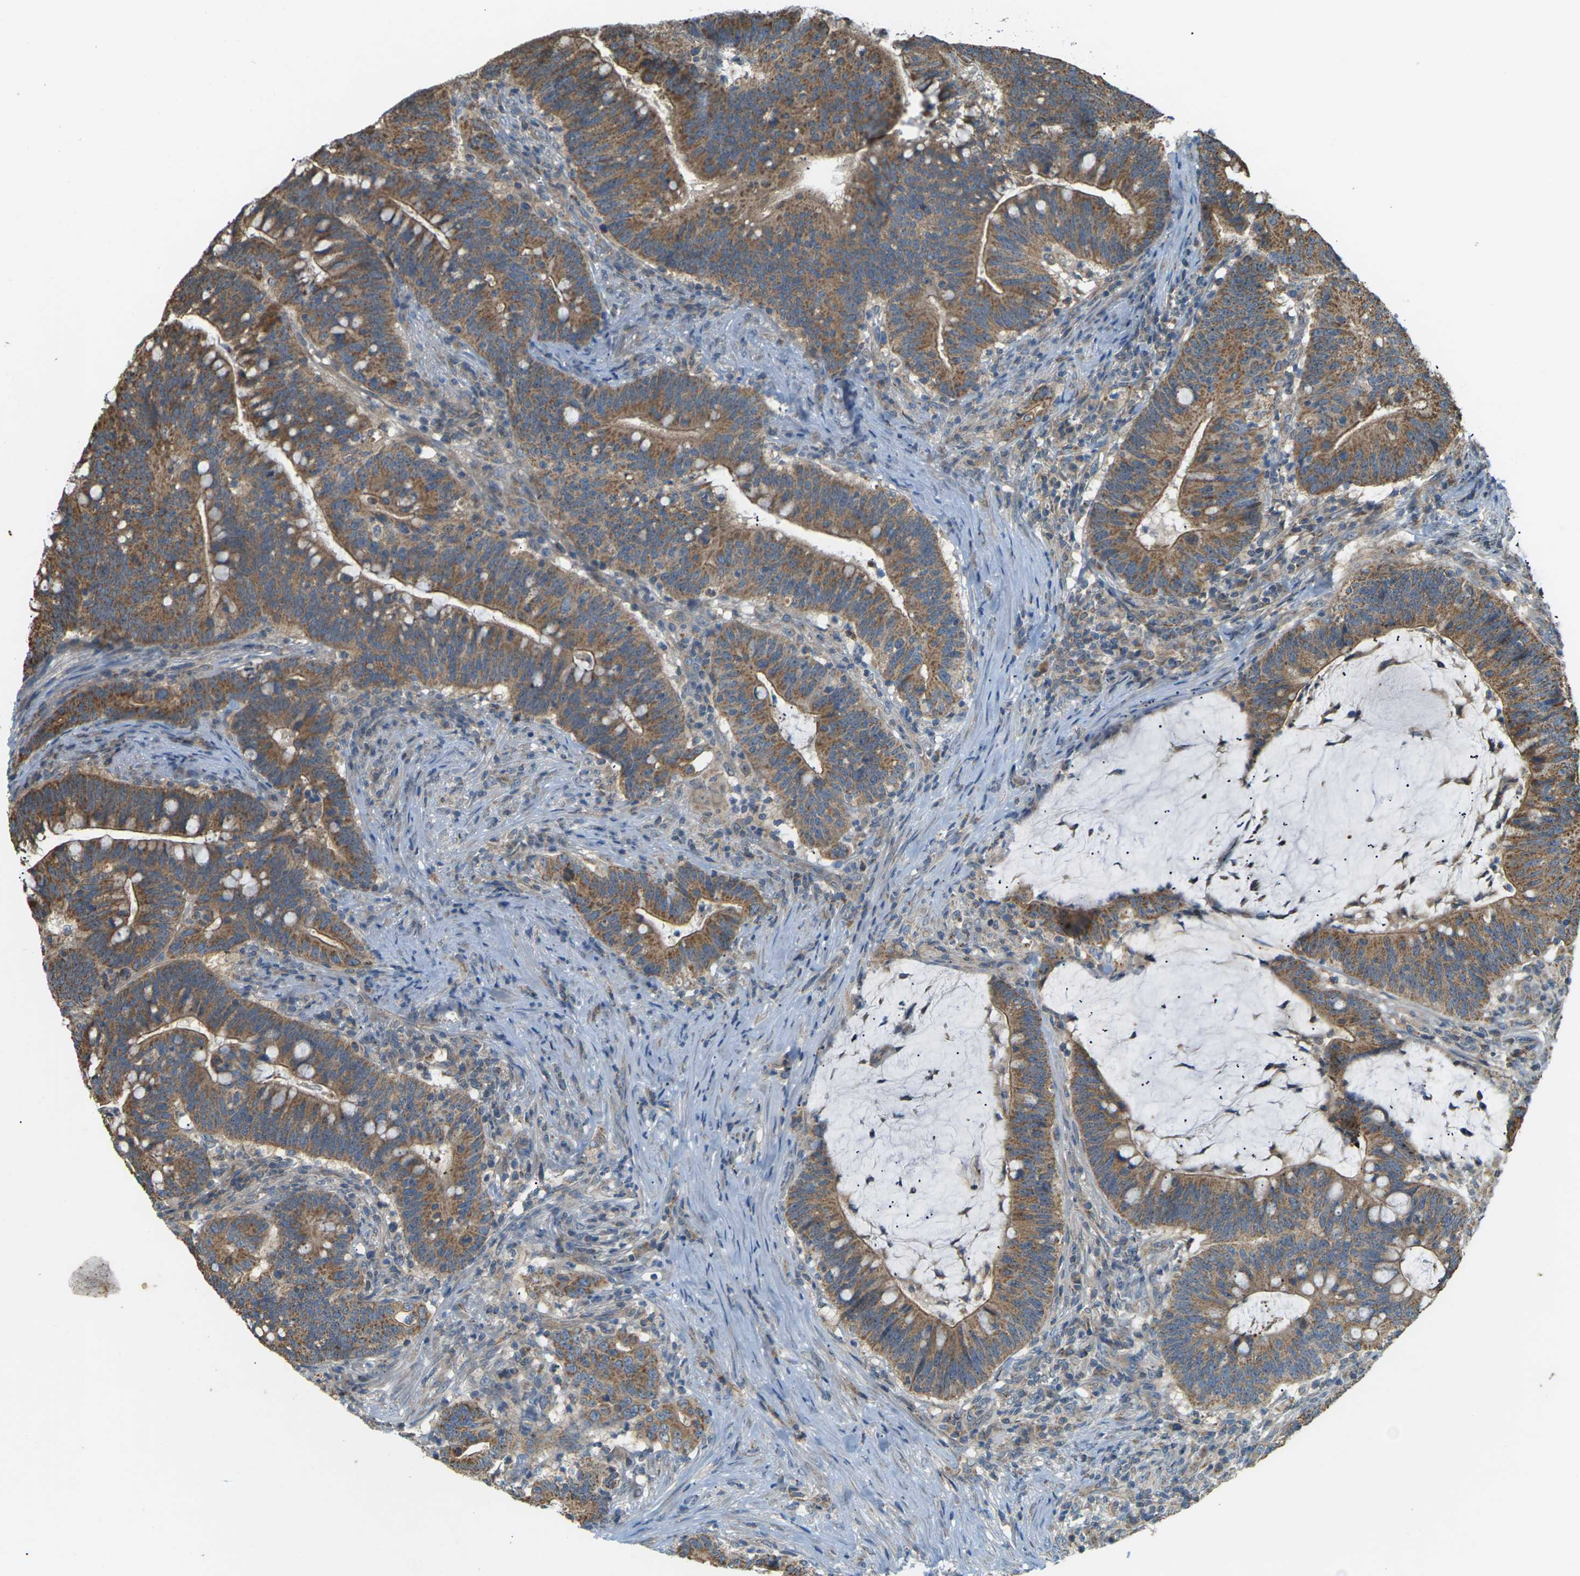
{"staining": {"intensity": "moderate", "quantity": ">75%", "location": "cytoplasmic/membranous"}, "tissue": "colorectal cancer", "cell_type": "Tumor cells", "image_type": "cancer", "snomed": [{"axis": "morphology", "description": "Normal tissue, NOS"}, {"axis": "morphology", "description": "Adenocarcinoma, NOS"}, {"axis": "topography", "description": "Colon"}], "caption": "Immunohistochemical staining of human colorectal cancer (adenocarcinoma) reveals moderate cytoplasmic/membranous protein expression in approximately >75% of tumor cells. (DAB (3,3'-diaminobenzidine) IHC, brown staining for protein, blue staining for nuclei).", "gene": "KSR1", "patient": {"sex": "female", "age": 66}}